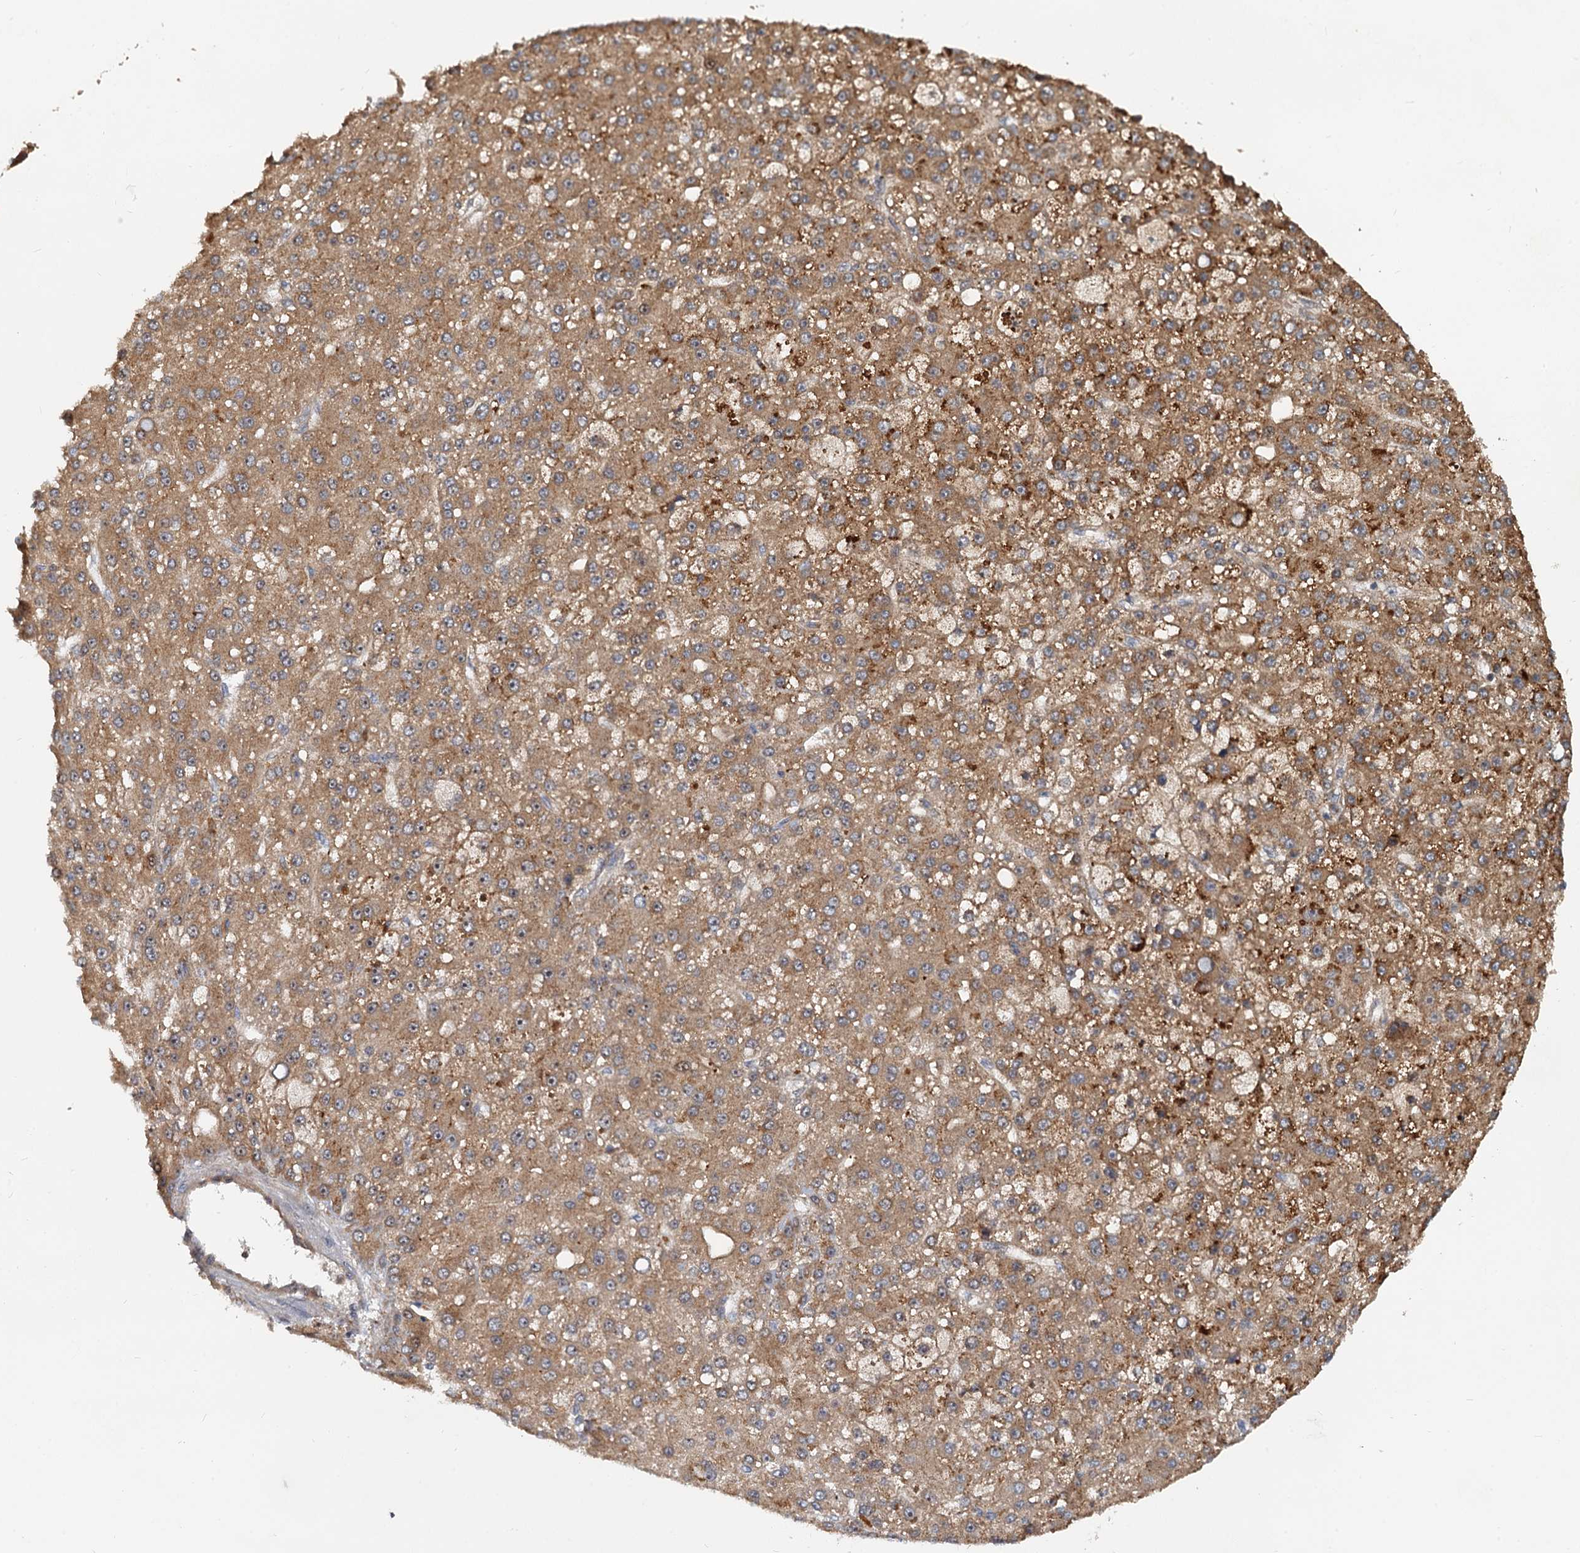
{"staining": {"intensity": "moderate", "quantity": ">75%", "location": "cytoplasmic/membranous"}, "tissue": "liver cancer", "cell_type": "Tumor cells", "image_type": "cancer", "snomed": [{"axis": "morphology", "description": "Carcinoma, Hepatocellular, NOS"}, {"axis": "topography", "description": "Liver"}], "caption": "The image reveals staining of liver cancer (hepatocellular carcinoma), revealing moderate cytoplasmic/membranous protein staining (brown color) within tumor cells.", "gene": "TOLLIP", "patient": {"sex": "male", "age": 67}}